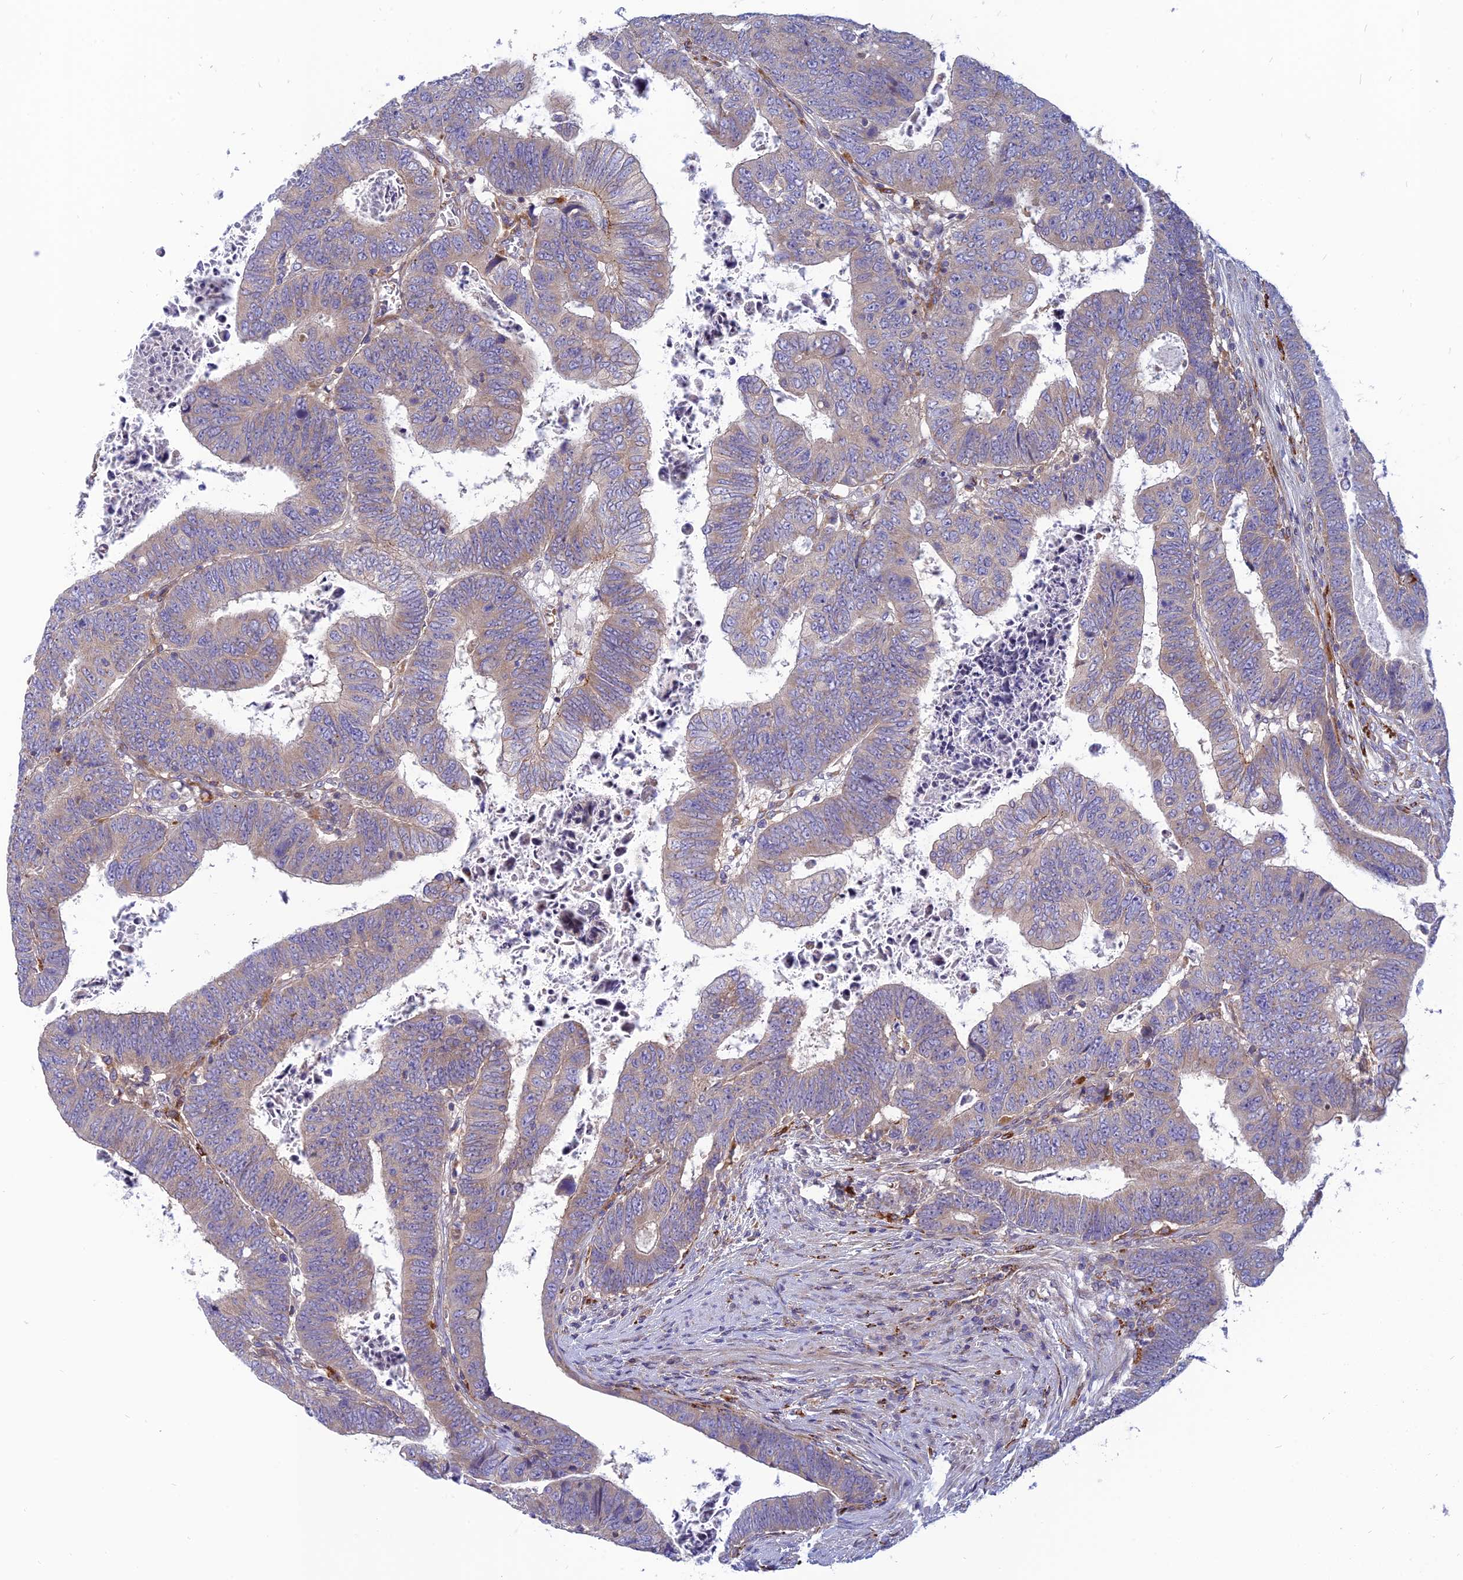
{"staining": {"intensity": "weak", "quantity": "25%-75%", "location": "cytoplasmic/membranous"}, "tissue": "colorectal cancer", "cell_type": "Tumor cells", "image_type": "cancer", "snomed": [{"axis": "morphology", "description": "Normal tissue, NOS"}, {"axis": "morphology", "description": "Adenocarcinoma, NOS"}, {"axis": "topography", "description": "Rectum"}], "caption": "High-magnification brightfield microscopy of colorectal cancer (adenocarcinoma) stained with DAB (brown) and counterstained with hematoxylin (blue). tumor cells exhibit weak cytoplasmic/membranous staining is identified in about25%-75% of cells.", "gene": "PHKA2", "patient": {"sex": "female", "age": 65}}